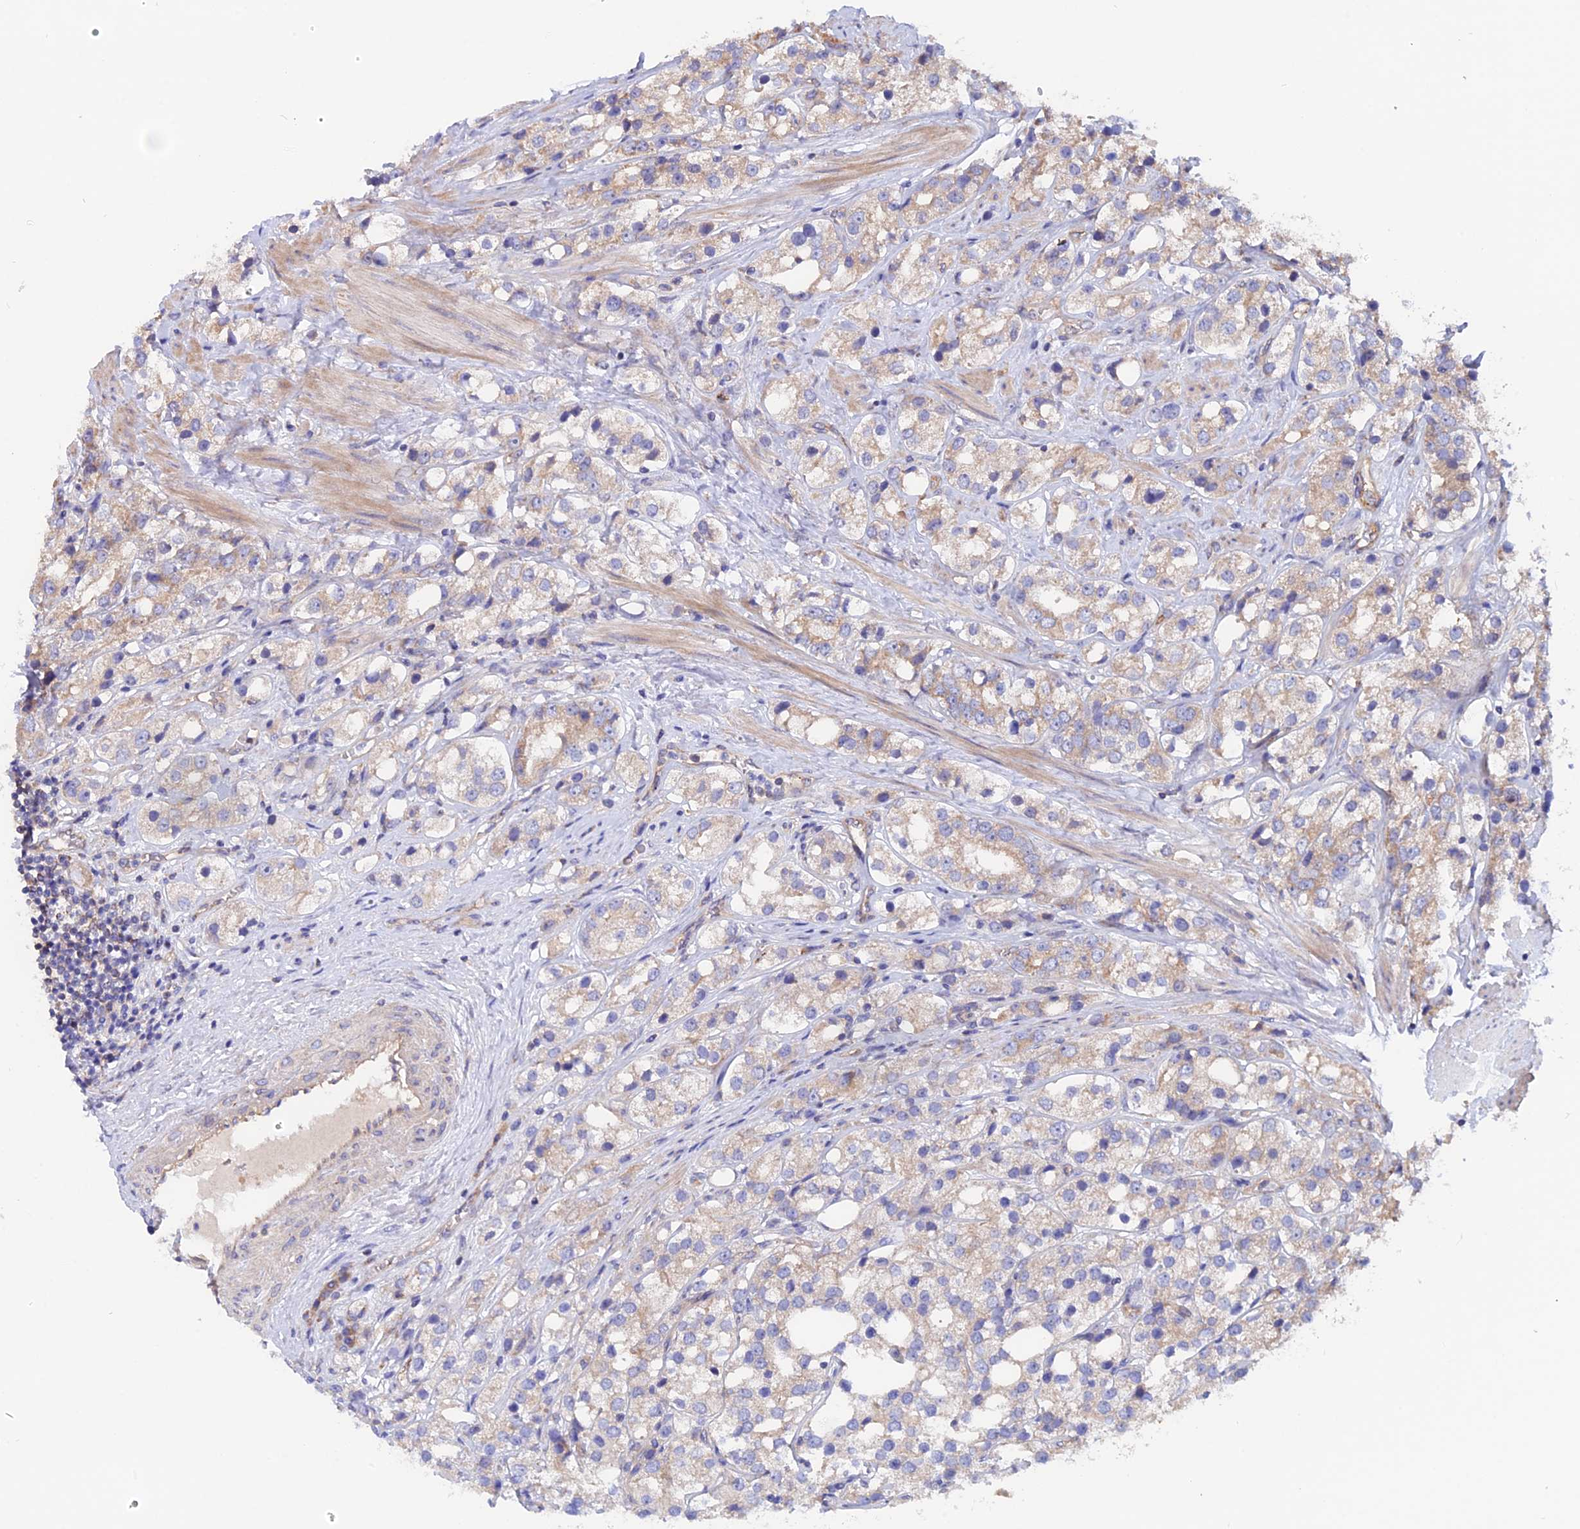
{"staining": {"intensity": "weak", "quantity": "25%-75%", "location": "cytoplasmic/membranous"}, "tissue": "prostate cancer", "cell_type": "Tumor cells", "image_type": "cancer", "snomed": [{"axis": "morphology", "description": "Adenocarcinoma, NOS"}, {"axis": "topography", "description": "Prostate"}], "caption": "The image shows a brown stain indicating the presence of a protein in the cytoplasmic/membranous of tumor cells in adenocarcinoma (prostate).", "gene": "HYCC1", "patient": {"sex": "male", "age": 79}}